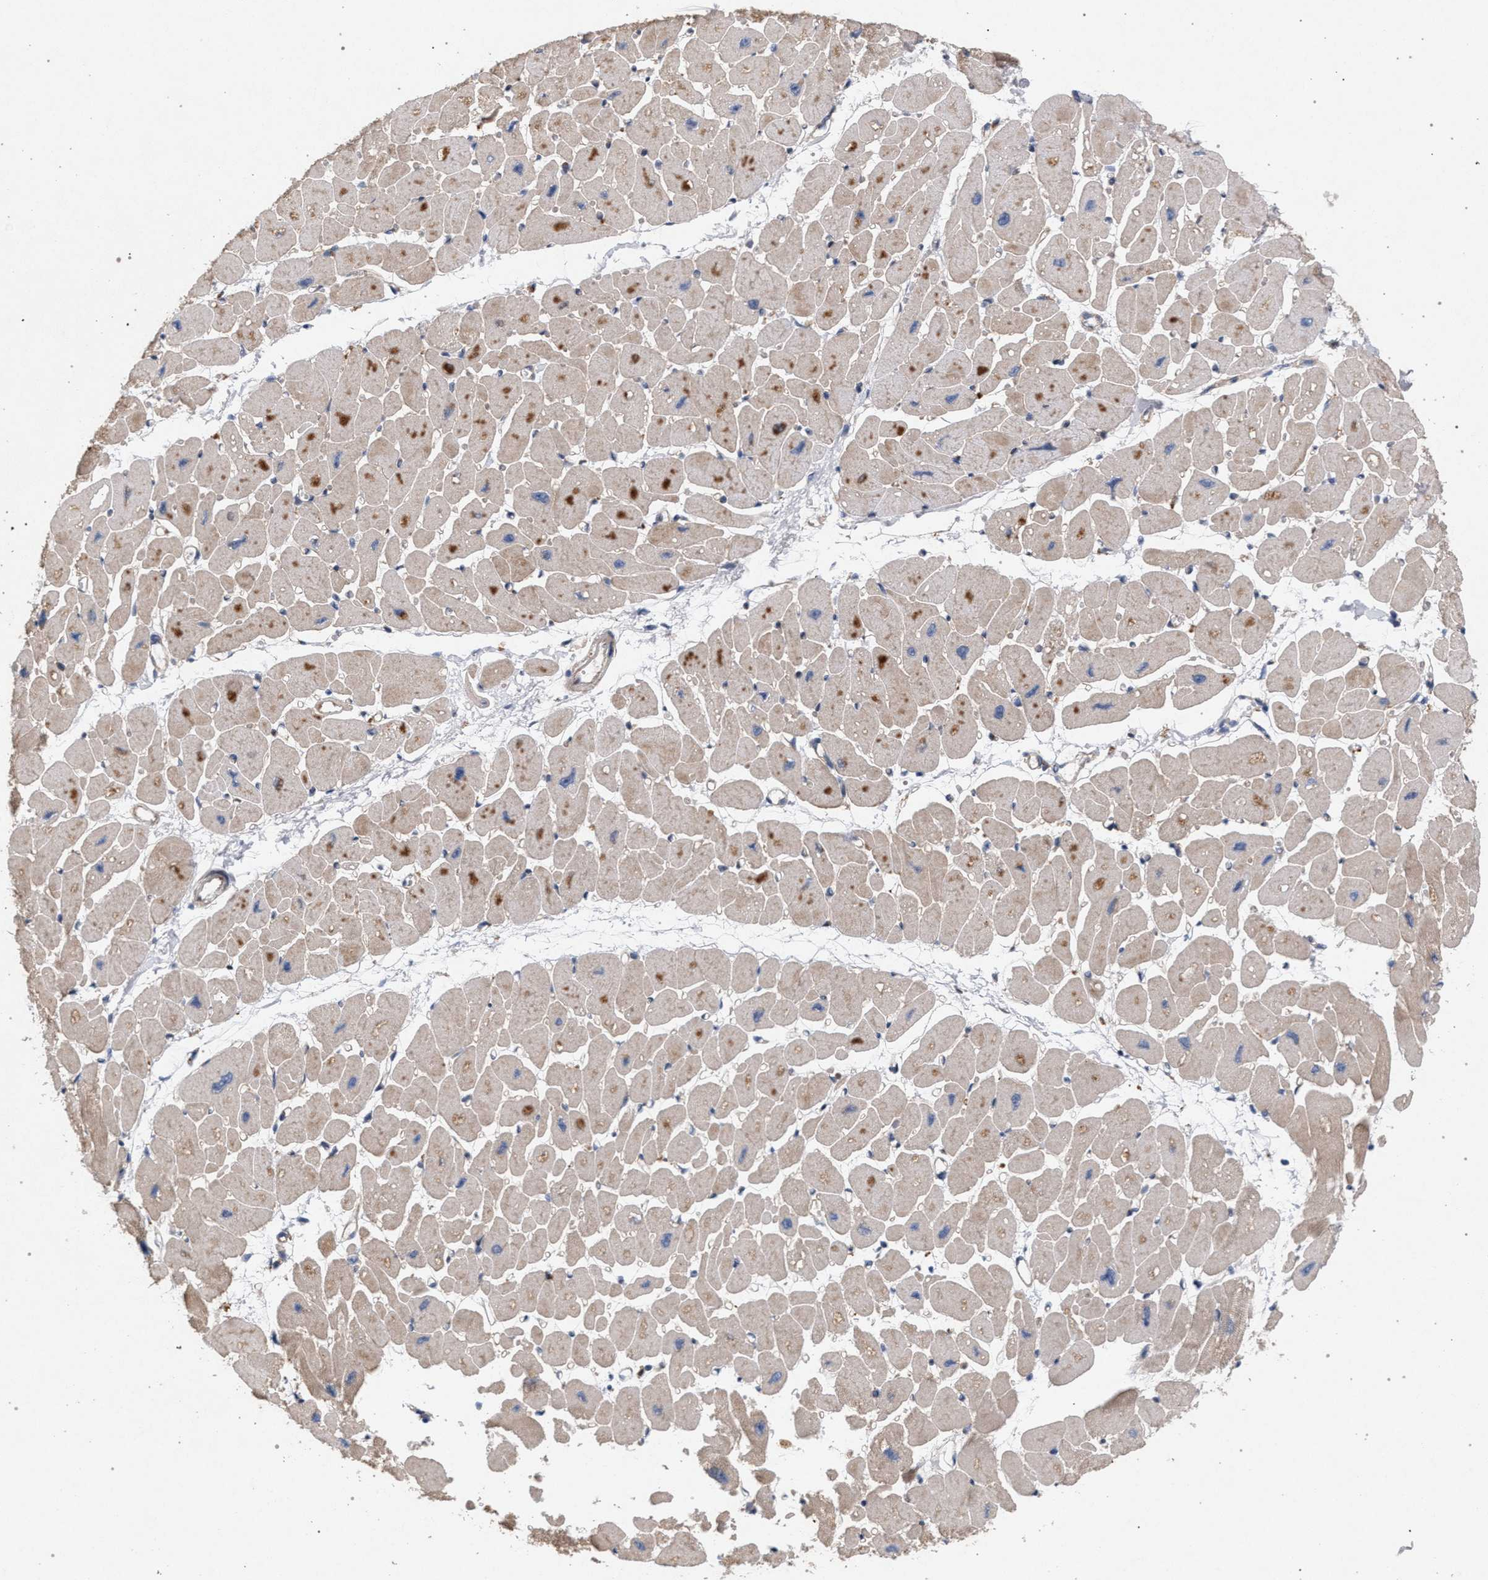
{"staining": {"intensity": "moderate", "quantity": ">75%", "location": "cytoplasmic/membranous"}, "tissue": "heart muscle", "cell_type": "Cardiomyocytes", "image_type": "normal", "snomed": [{"axis": "morphology", "description": "Normal tissue, NOS"}, {"axis": "topography", "description": "Heart"}], "caption": "Protein positivity by immunohistochemistry (IHC) displays moderate cytoplasmic/membranous positivity in about >75% of cardiomyocytes in benign heart muscle.", "gene": "MAMDC2", "patient": {"sex": "female", "age": 54}}